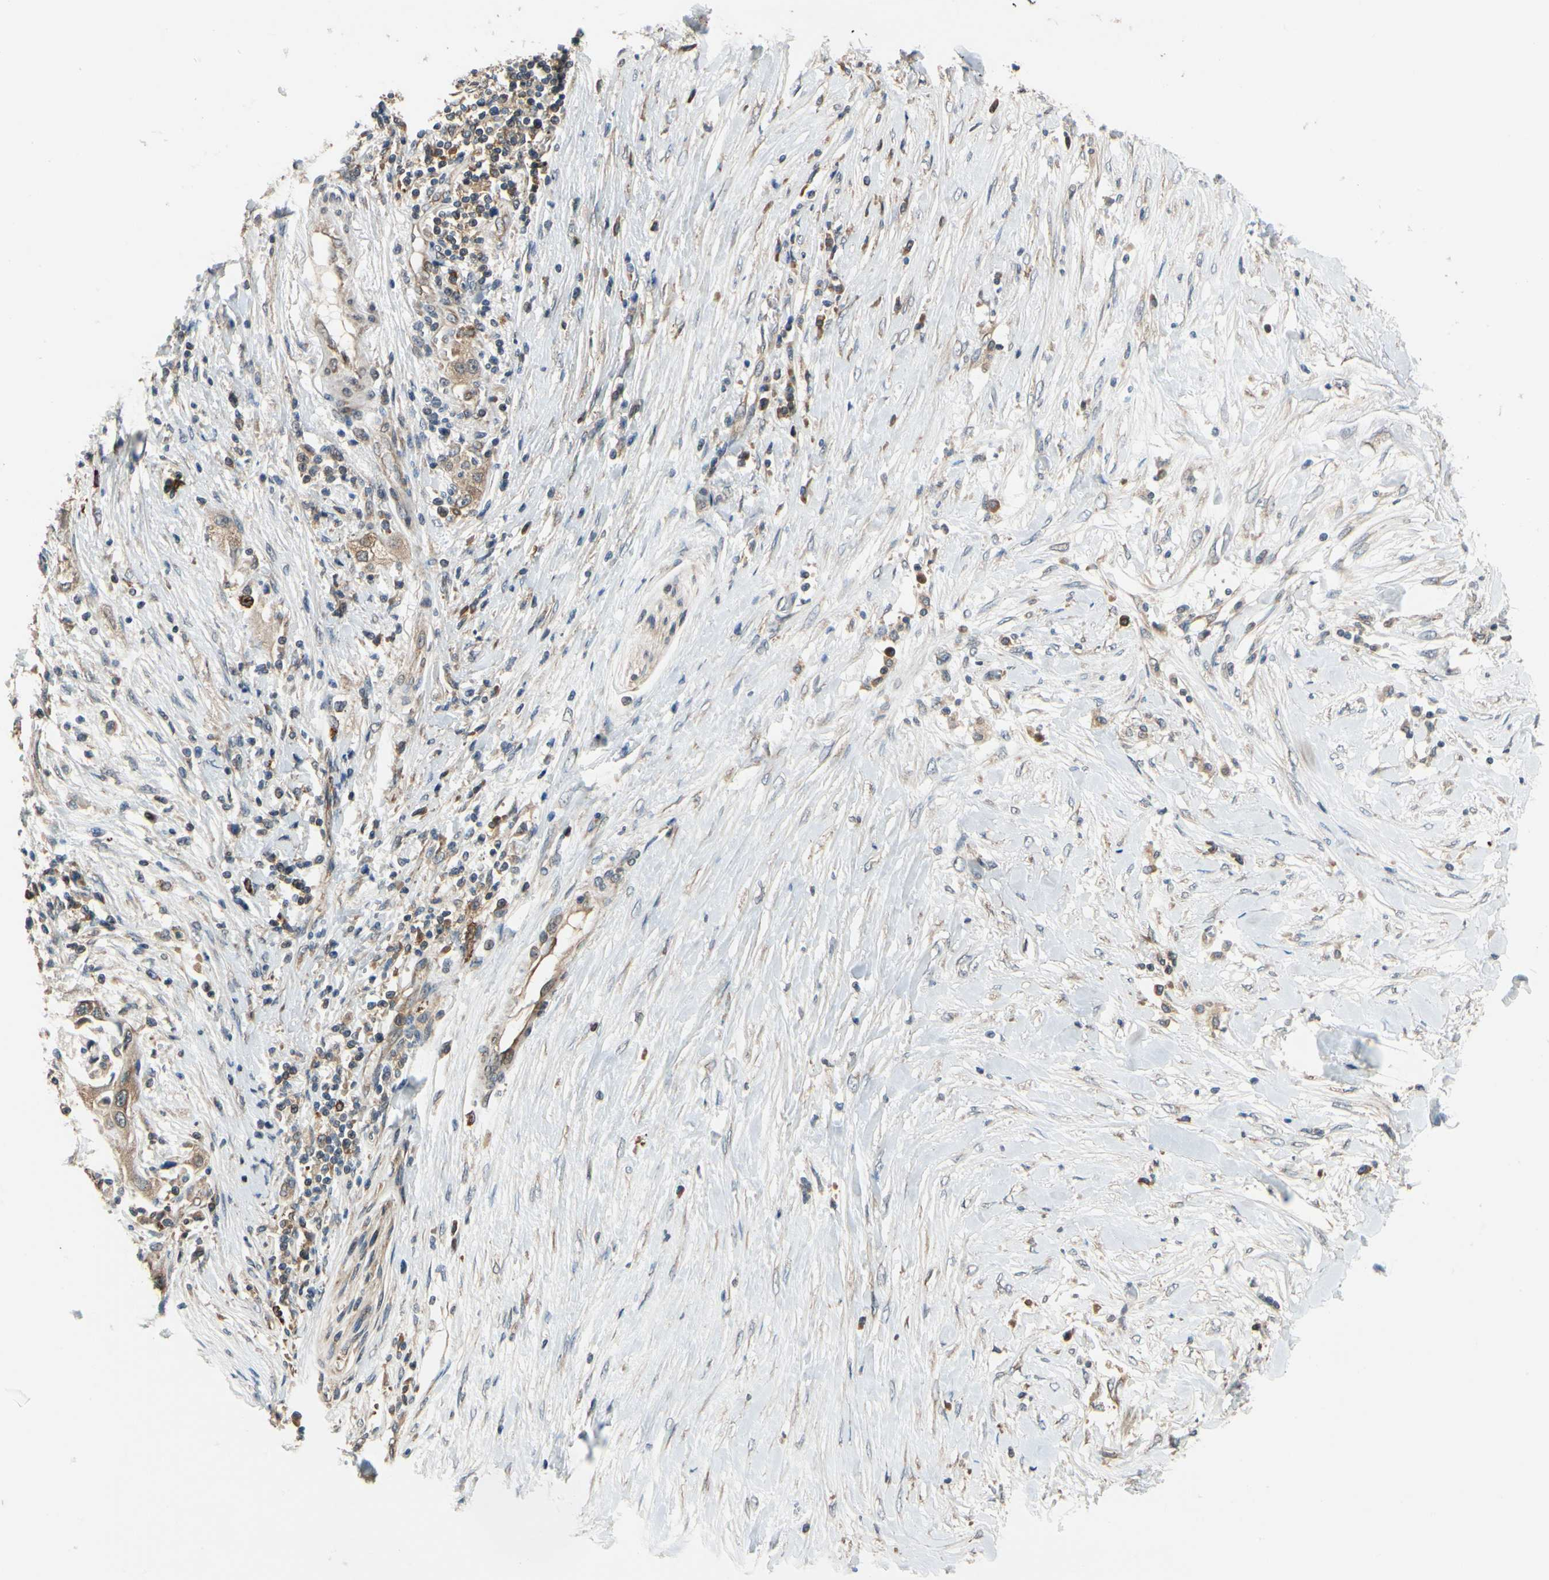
{"staining": {"intensity": "weak", "quantity": "<25%", "location": "cytoplasmic/membranous"}, "tissue": "pancreatic cancer", "cell_type": "Tumor cells", "image_type": "cancer", "snomed": [{"axis": "morphology", "description": "Adenocarcinoma, NOS"}, {"axis": "topography", "description": "Pancreas"}], "caption": "Immunohistochemical staining of human pancreatic adenocarcinoma shows no significant expression in tumor cells. The staining is performed using DAB (3,3'-diaminobenzidine) brown chromogen with nuclei counter-stained in using hematoxylin.", "gene": "ANKHD1", "patient": {"sex": "female", "age": 70}}